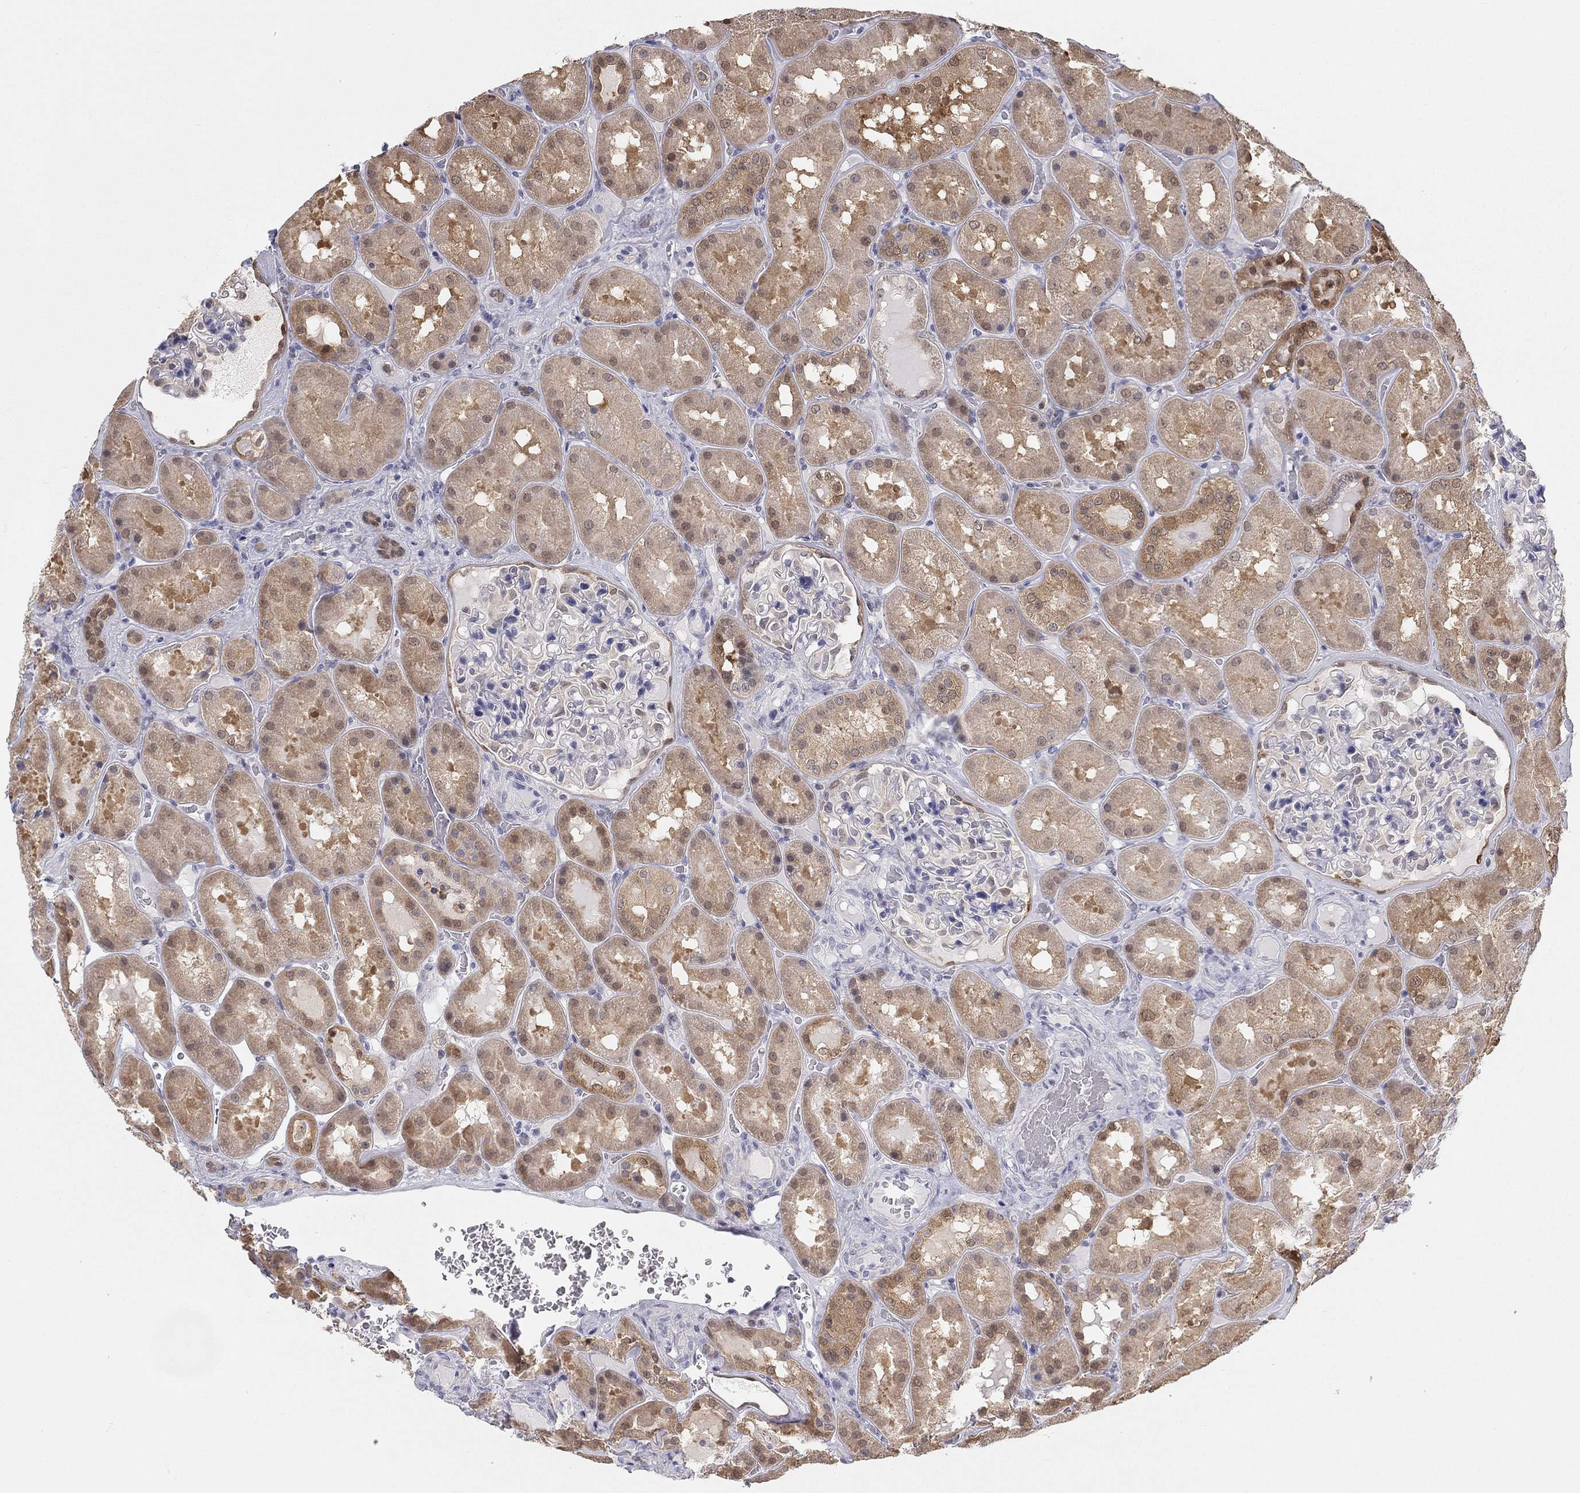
{"staining": {"intensity": "negative", "quantity": "none", "location": "none"}, "tissue": "kidney", "cell_type": "Cells in glomeruli", "image_type": "normal", "snomed": [{"axis": "morphology", "description": "Normal tissue, NOS"}, {"axis": "topography", "description": "Kidney"}], "caption": "DAB immunohistochemical staining of benign kidney exhibits no significant staining in cells in glomeruli. Brightfield microscopy of IHC stained with DAB (3,3'-diaminobenzidine) (brown) and hematoxylin (blue), captured at high magnification.", "gene": "PDXK", "patient": {"sex": "male", "age": 73}}